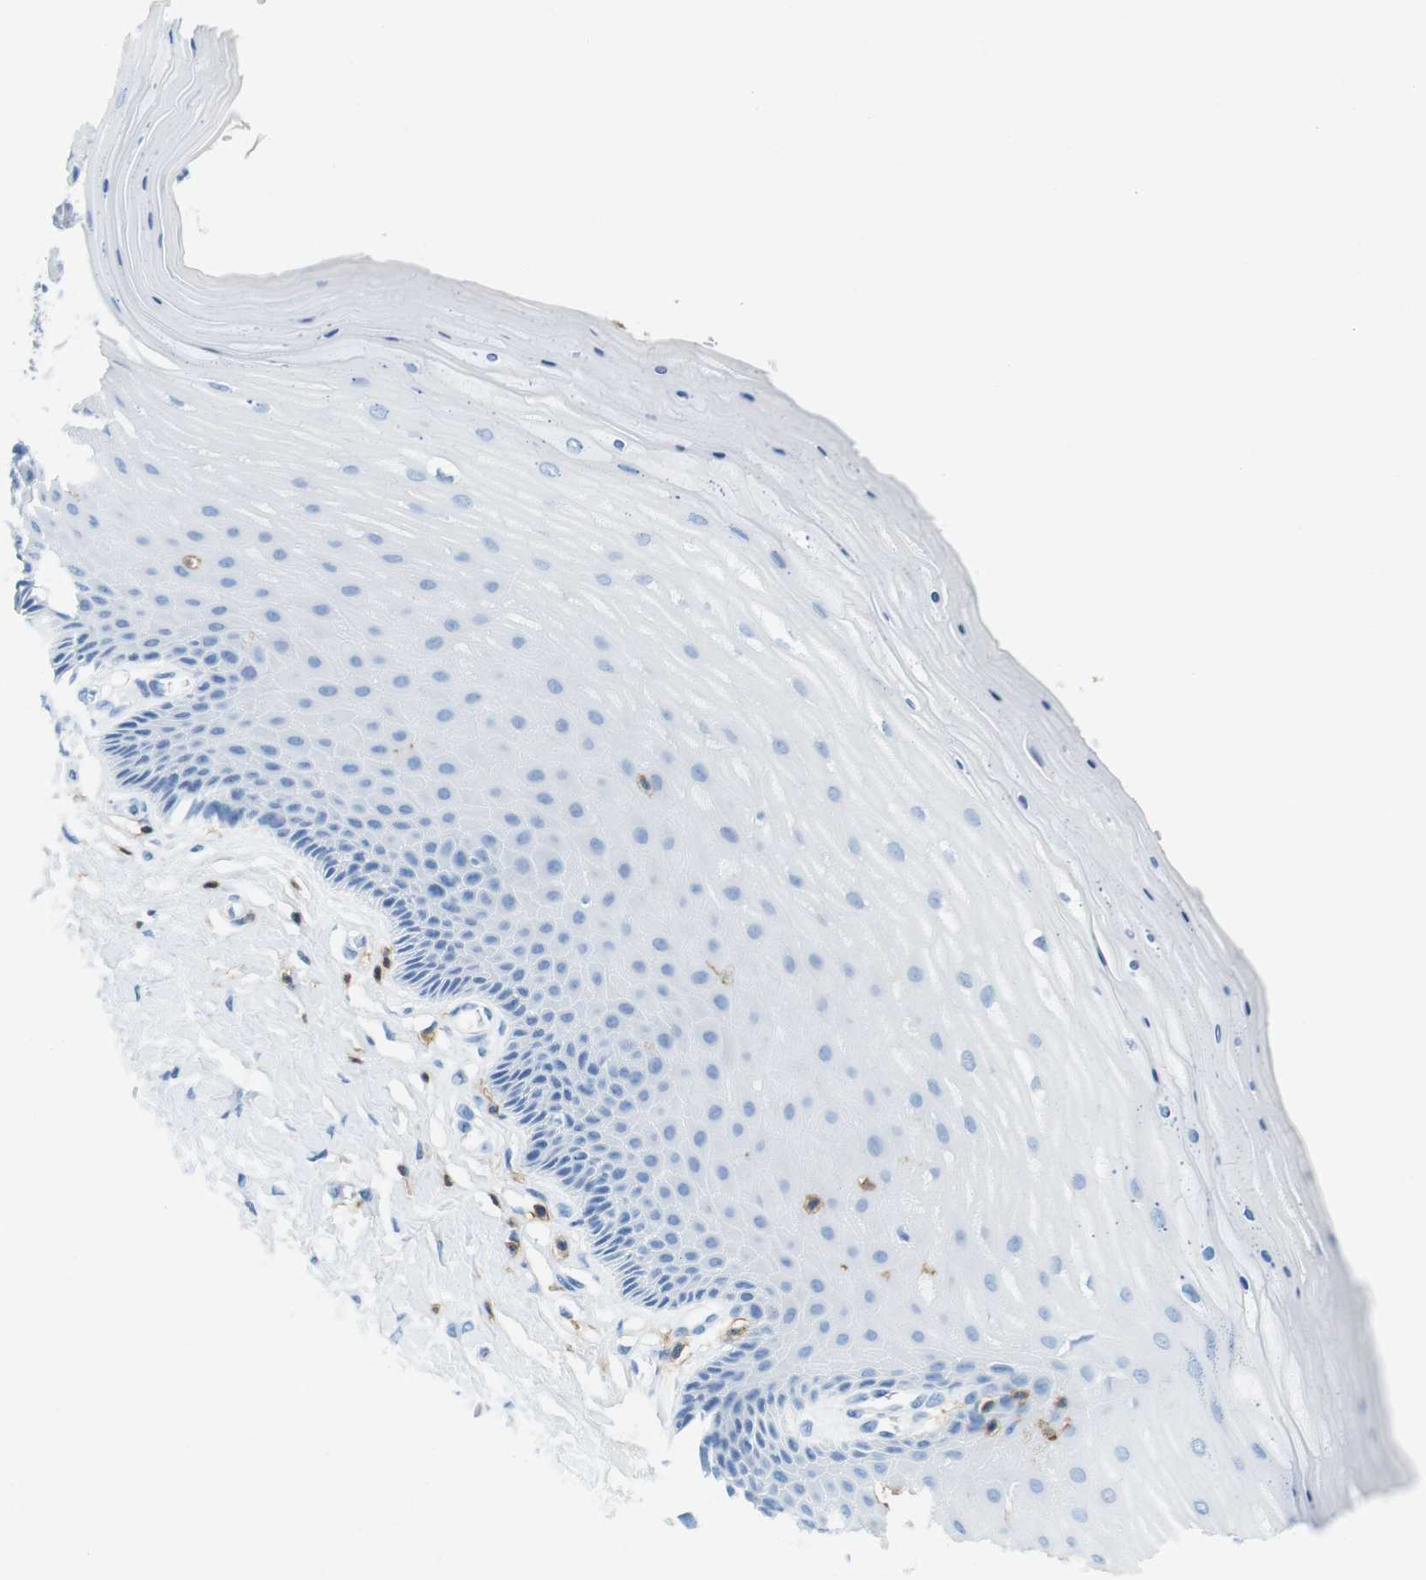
{"staining": {"intensity": "negative", "quantity": "none", "location": "none"}, "tissue": "cervix", "cell_type": "Squamous epithelial cells", "image_type": "normal", "snomed": [{"axis": "morphology", "description": "Normal tissue, NOS"}, {"axis": "topography", "description": "Cervix"}], "caption": "DAB (3,3'-diaminobenzidine) immunohistochemical staining of benign human cervix demonstrates no significant staining in squamous epithelial cells.", "gene": "LAT", "patient": {"sex": "female", "age": 55}}